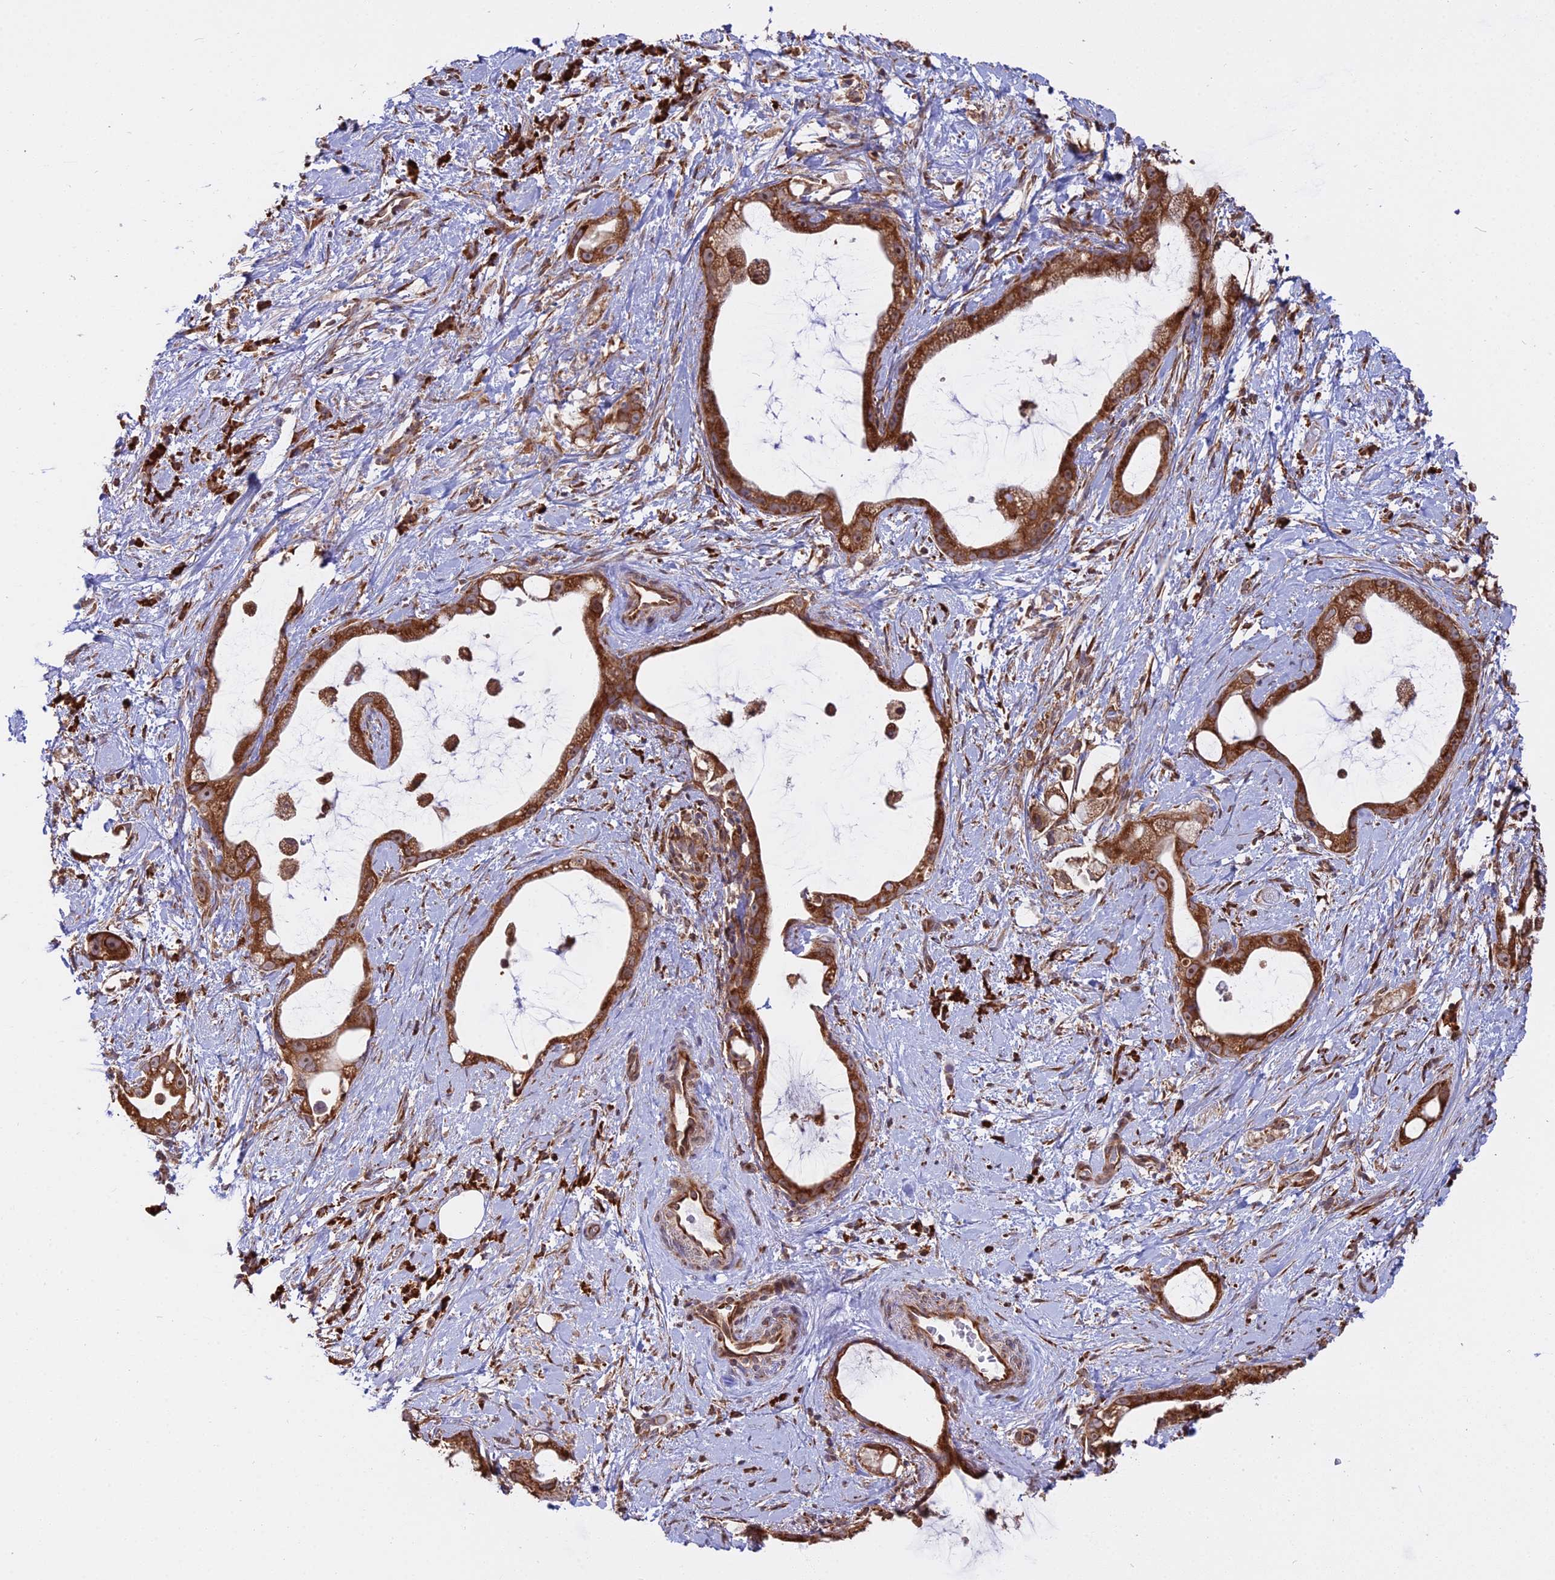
{"staining": {"intensity": "strong", "quantity": ">75%", "location": "cytoplasmic/membranous"}, "tissue": "stomach cancer", "cell_type": "Tumor cells", "image_type": "cancer", "snomed": [{"axis": "morphology", "description": "Adenocarcinoma, NOS"}, {"axis": "topography", "description": "Stomach"}], "caption": "Stomach cancer (adenocarcinoma) stained with a brown dye exhibits strong cytoplasmic/membranous positive positivity in approximately >75% of tumor cells.", "gene": "RPL26", "patient": {"sex": "male", "age": 55}}